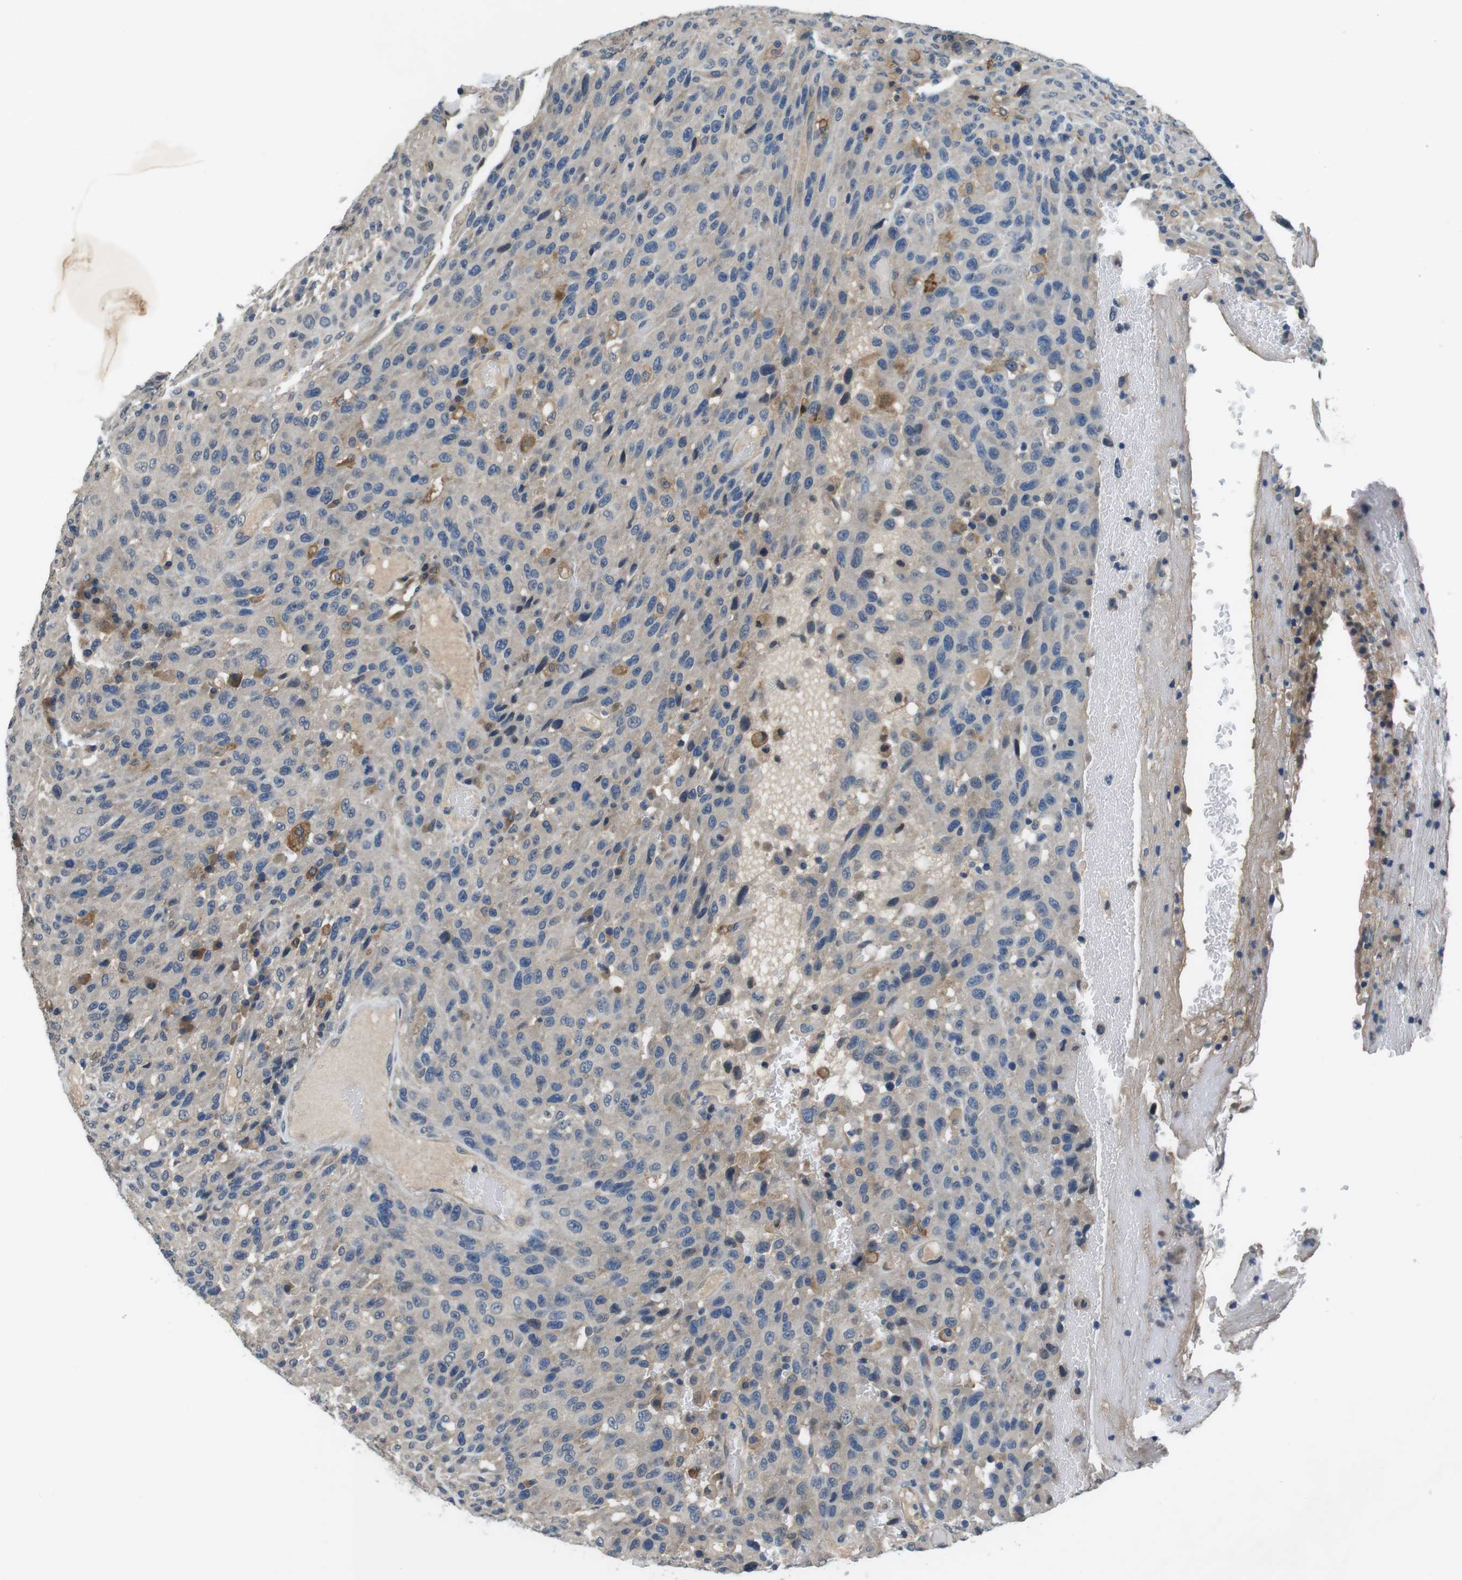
{"staining": {"intensity": "weak", "quantity": "<25%", "location": "cytoplasmic/membranous"}, "tissue": "urothelial cancer", "cell_type": "Tumor cells", "image_type": "cancer", "snomed": [{"axis": "morphology", "description": "Urothelial carcinoma, High grade"}, {"axis": "topography", "description": "Urinary bladder"}], "caption": "A micrograph of human urothelial cancer is negative for staining in tumor cells.", "gene": "CD163L1", "patient": {"sex": "male", "age": 66}}